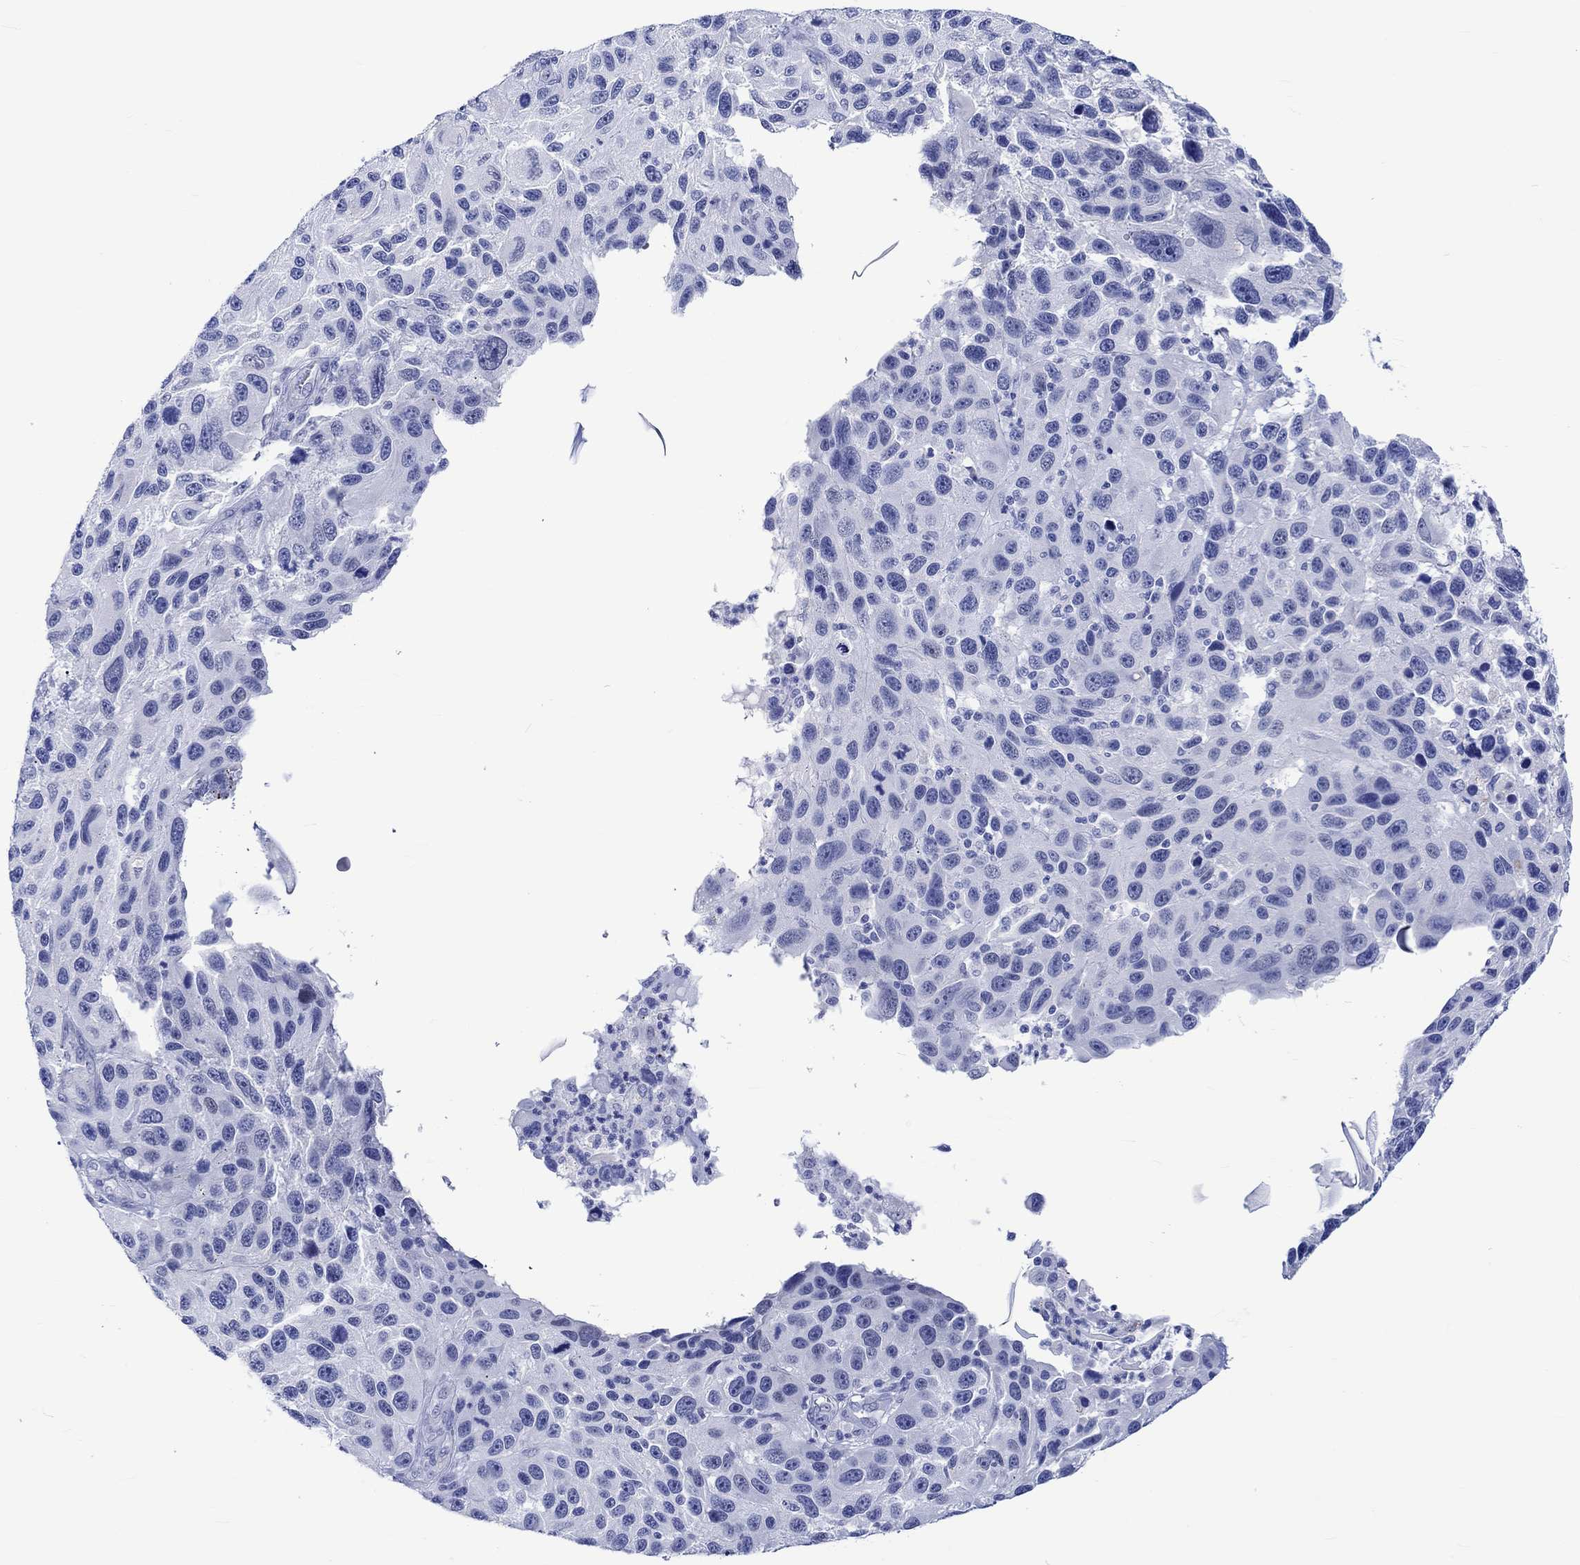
{"staining": {"intensity": "negative", "quantity": "none", "location": "none"}, "tissue": "melanoma", "cell_type": "Tumor cells", "image_type": "cancer", "snomed": [{"axis": "morphology", "description": "Malignant melanoma, NOS"}, {"axis": "topography", "description": "Skin"}], "caption": "The micrograph exhibits no significant staining in tumor cells of malignant melanoma.", "gene": "KLHL33", "patient": {"sex": "male", "age": 53}}